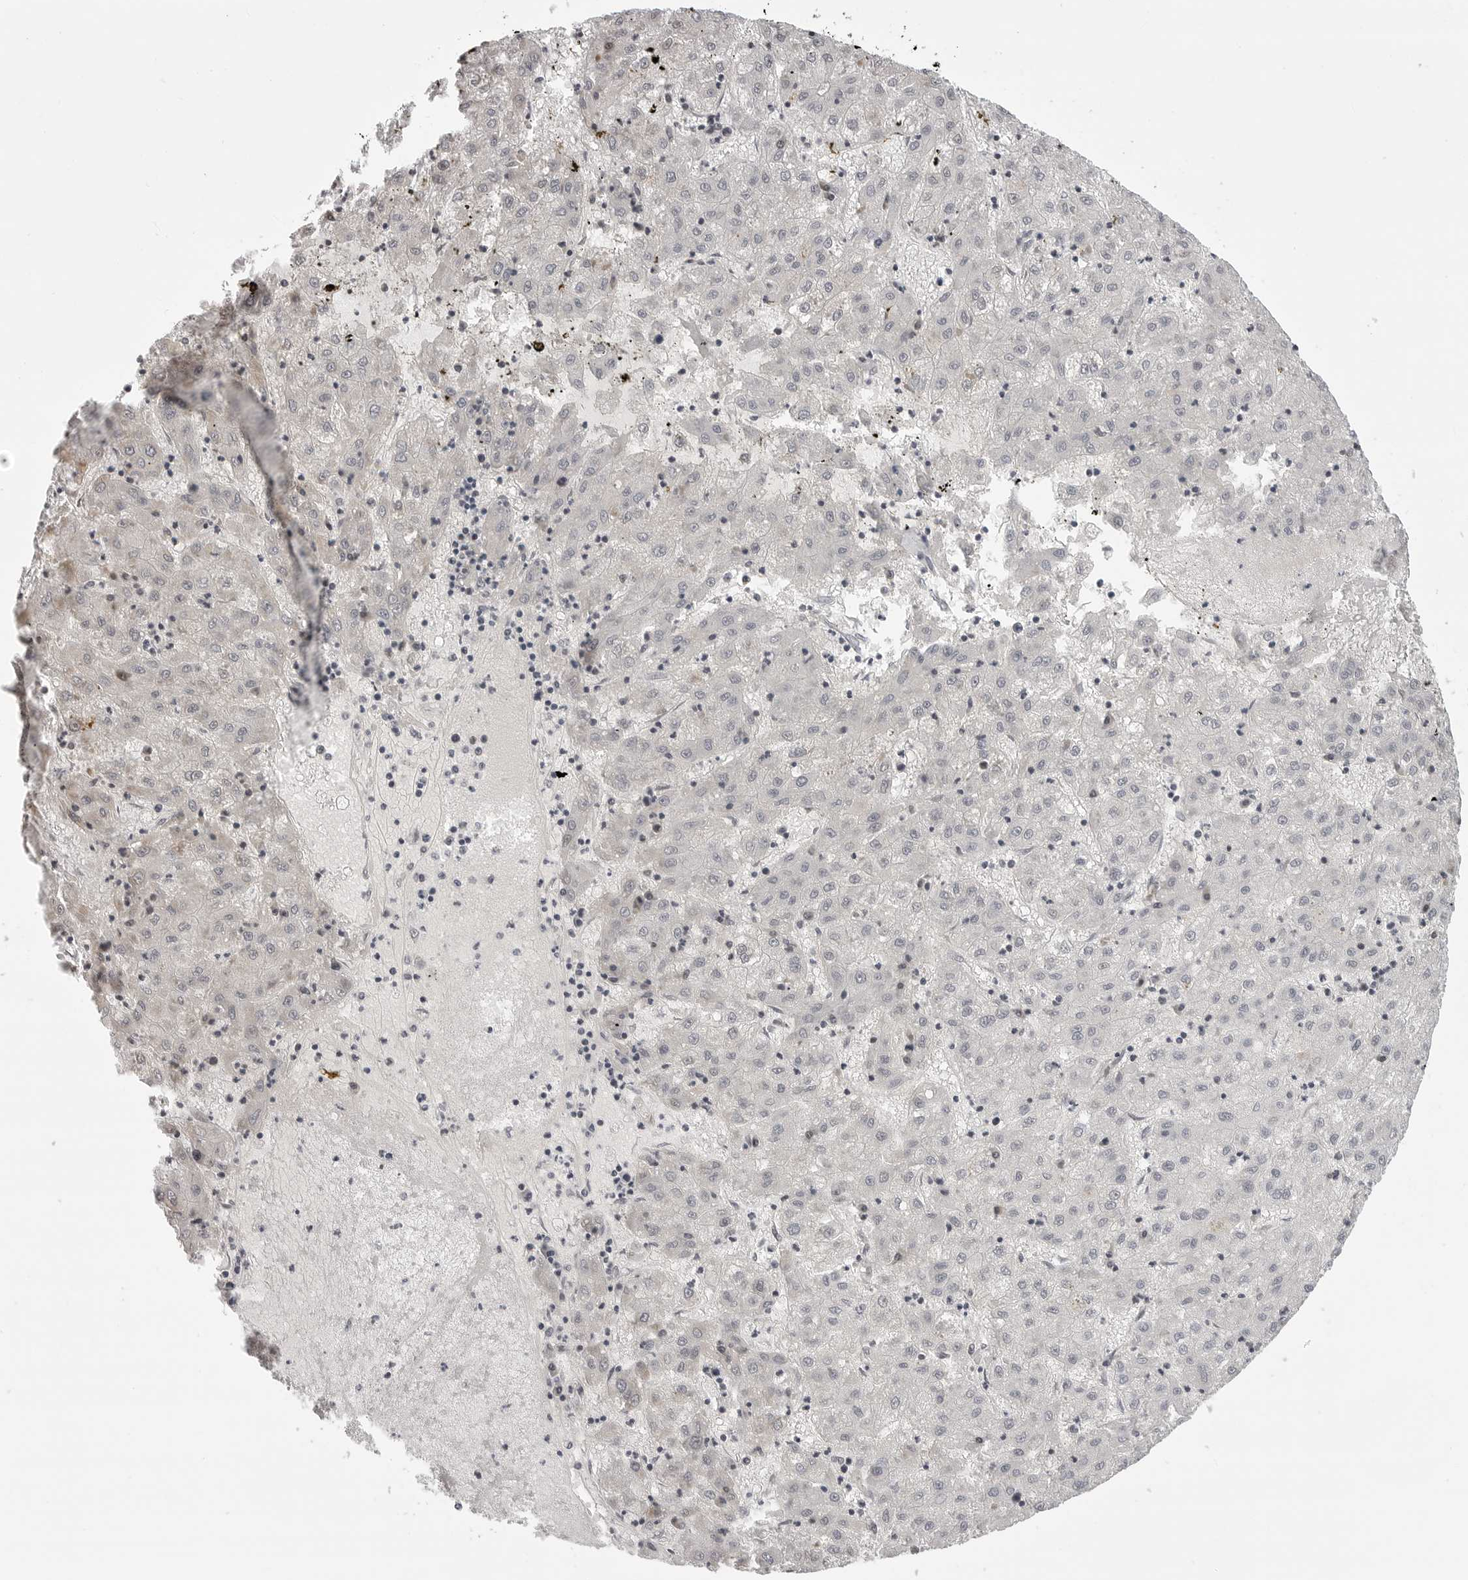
{"staining": {"intensity": "negative", "quantity": "none", "location": "none"}, "tissue": "liver cancer", "cell_type": "Tumor cells", "image_type": "cancer", "snomed": [{"axis": "morphology", "description": "Carcinoma, Hepatocellular, NOS"}, {"axis": "topography", "description": "Liver"}], "caption": "This is an IHC micrograph of liver hepatocellular carcinoma. There is no positivity in tumor cells.", "gene": "PHF3", "patient": {"sex": "male", "age": 72}}